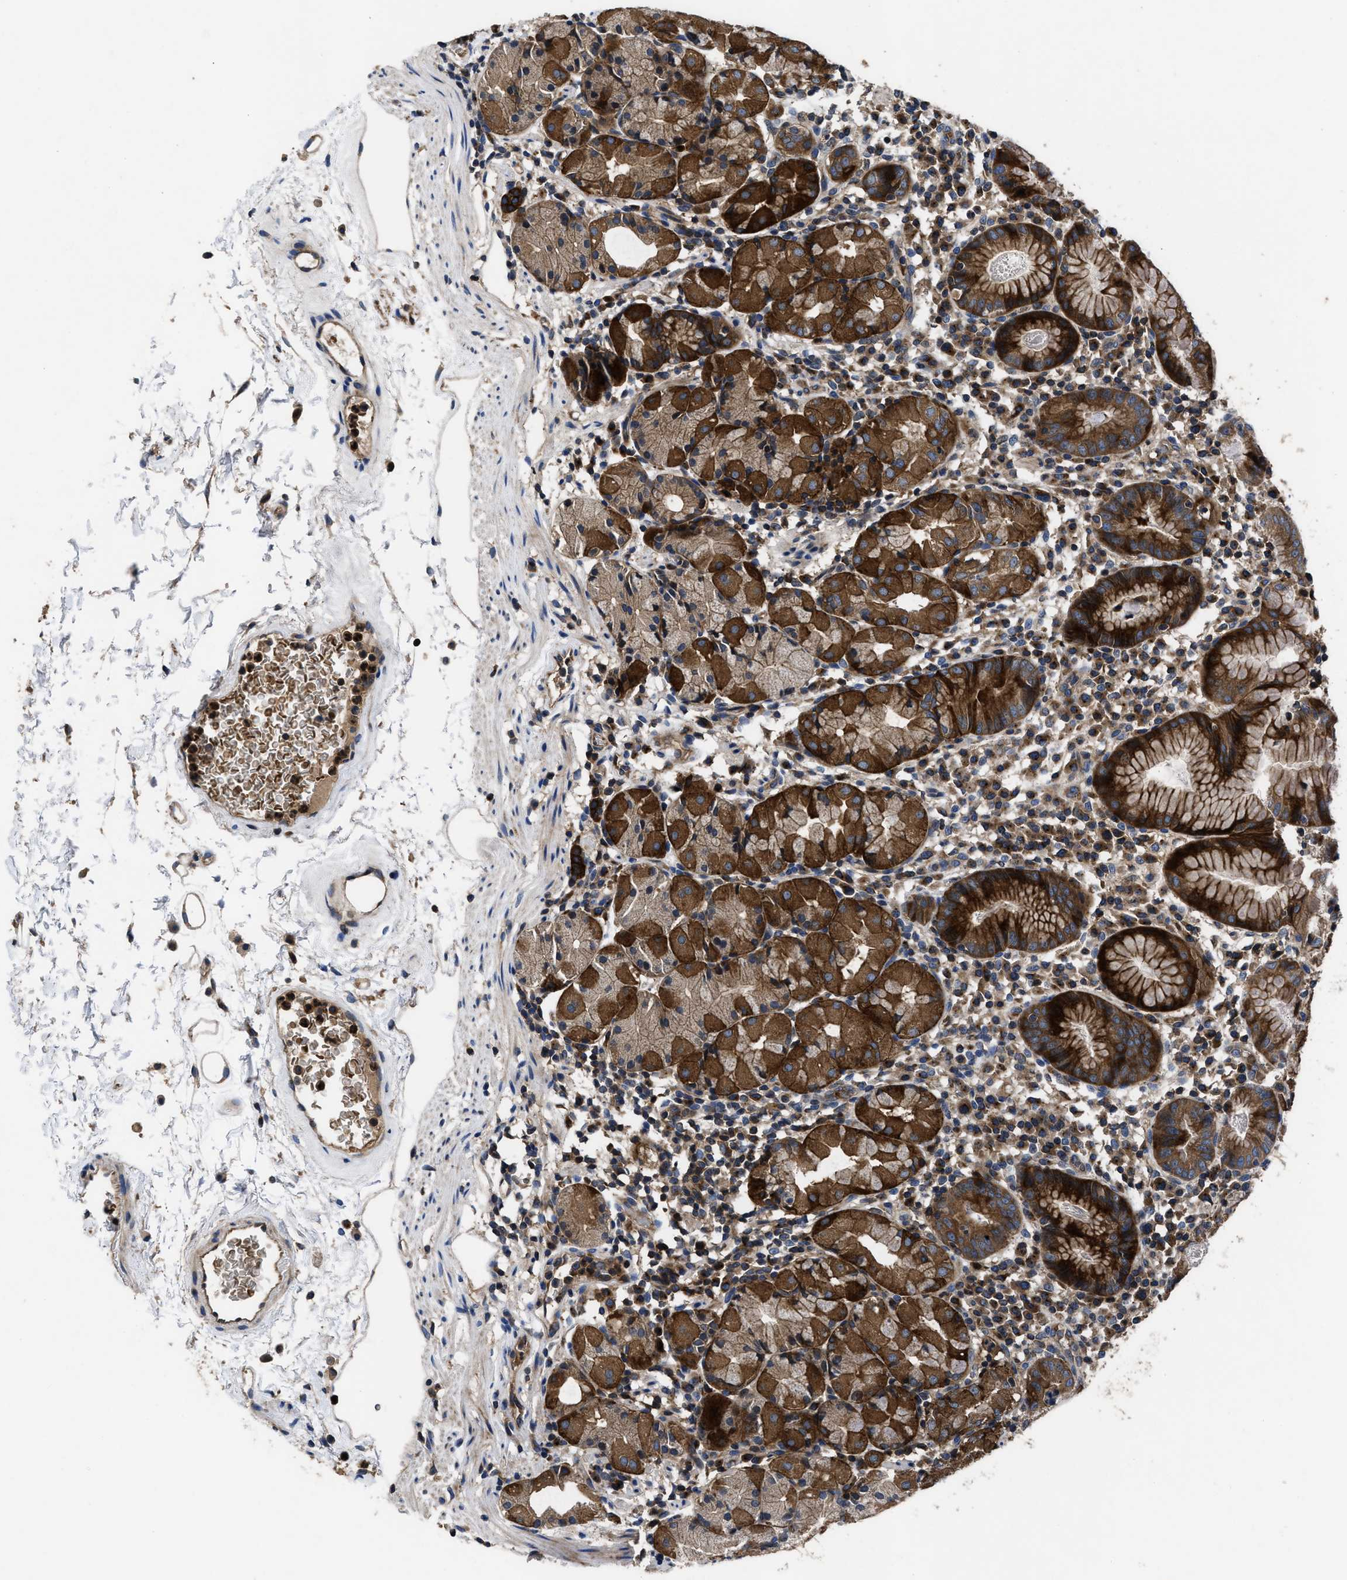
{"staining": {"intensity": "strong", "quantity": ">75%", "location": "cytoplasmic/membranous"}, "tissue": "stomach", "cell_type": "Glandular cells", "image_type": "normal", "snomed": [{"axis": "morphology", "description": "Normal tissue, NOS"}, {"axis": "topography", "description": "Stomach"}, {"axis": "topography", "description": "Stomach, lower"}], "caption": "Immunohistochemical staining of unremarkable human stomach exhibits strong cytoplasmic/membranous protein staining in about >75% of glandular cells.", "gene": "YBEY", "patient": {"sex": "female", "age": 75}}